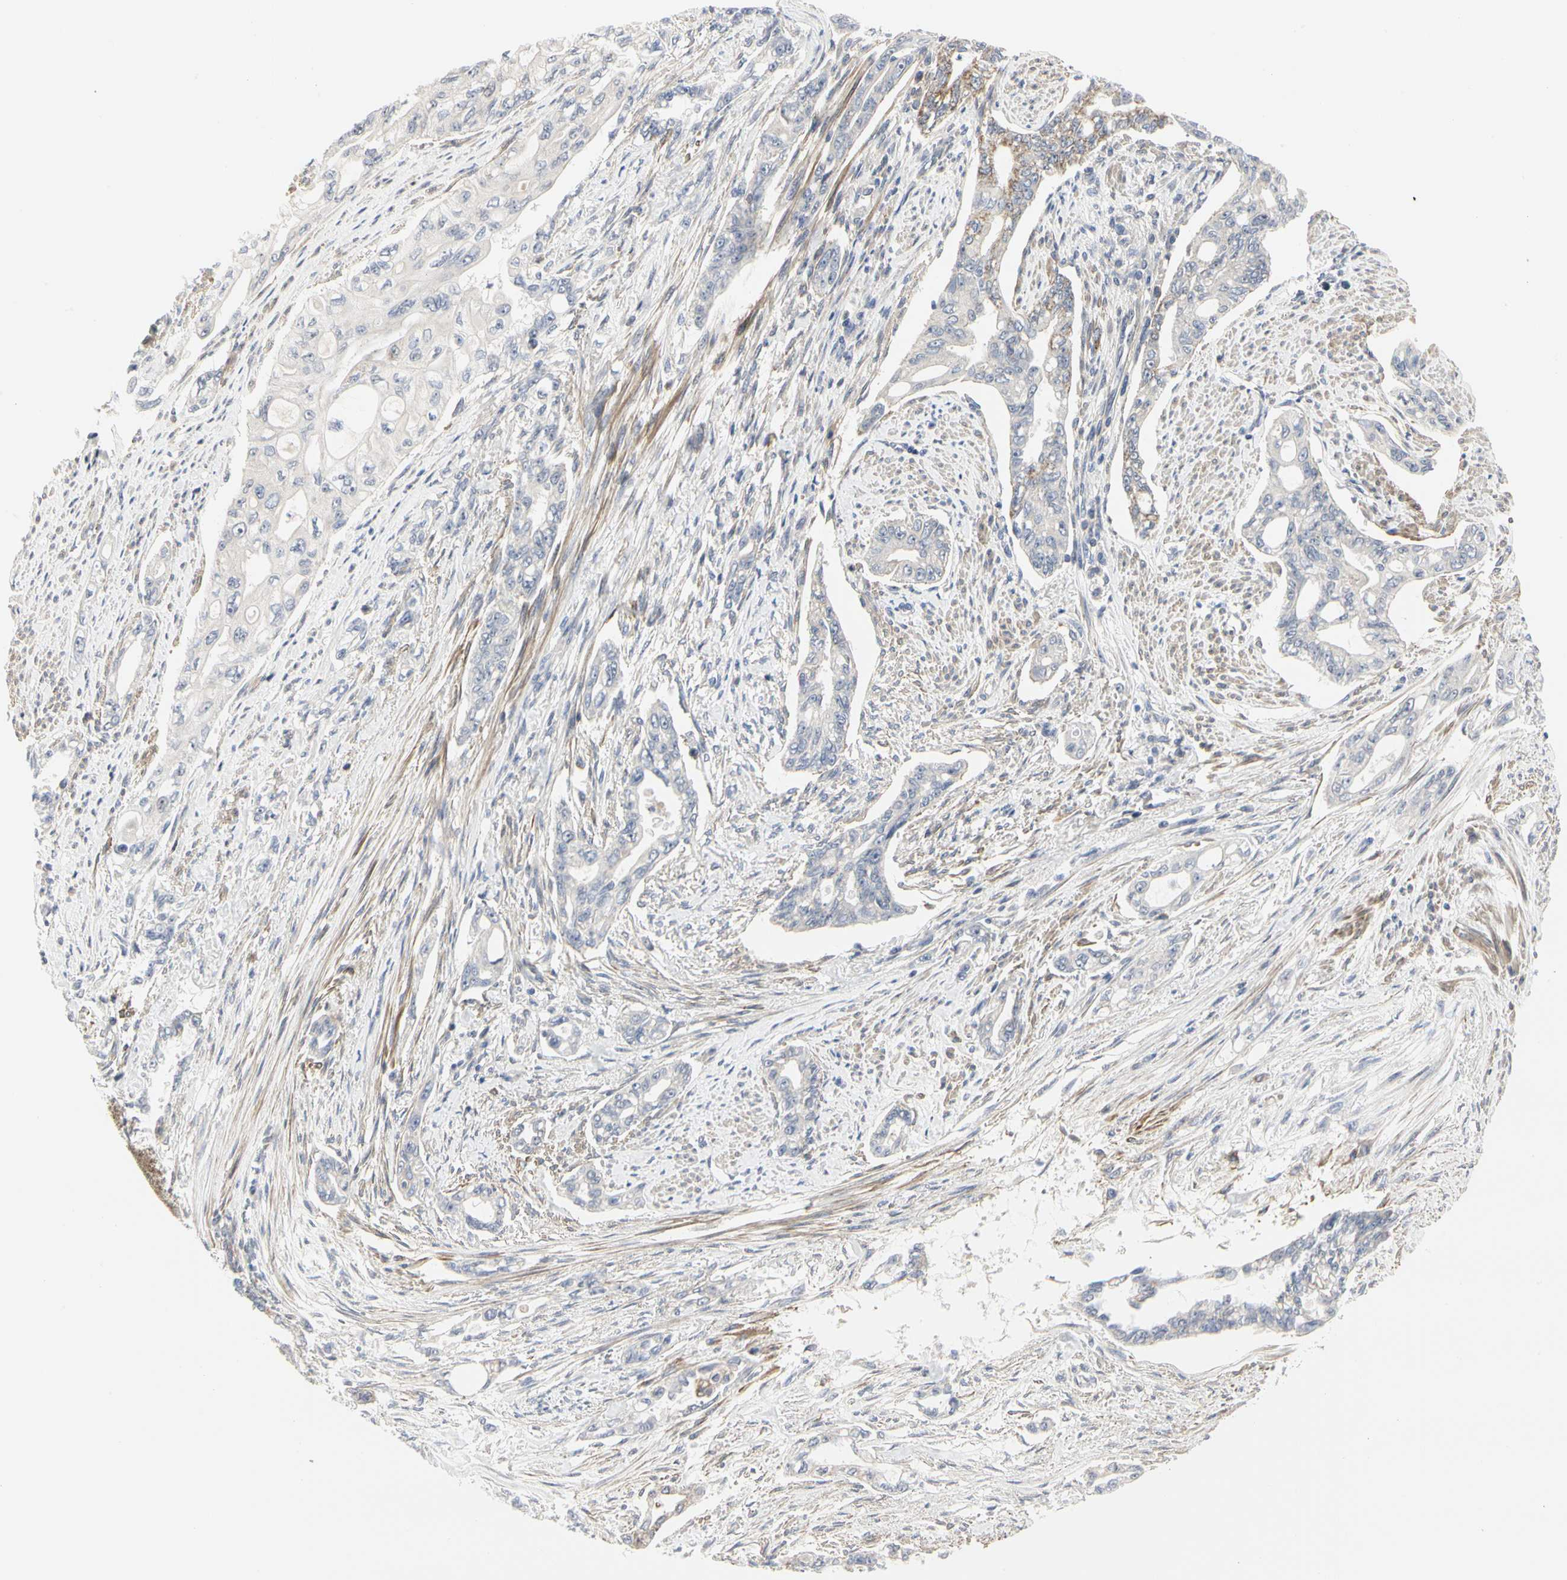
{"staining": {"intensity": "moderate", "quantity": ">75%", "location": "cytoplasmic/membranous"}, "tissue": "pancreatic cancer", "cell_type": "Tumor cells", "image_type": "cancer", "snomed": [{"axis": "morphology", "description": "Normal tissue, NOS"}, {"axis": "topography", "description": "Pancreas"}], "caption": "DAB immunohistochemical staining of pancreatic cancer demonstrates moderate cytoplasmic/membranous protein staining in approximately >75% of tumor cells.", "gene": "SHANK2", "patient": {"sex": "male", "age": 42}}